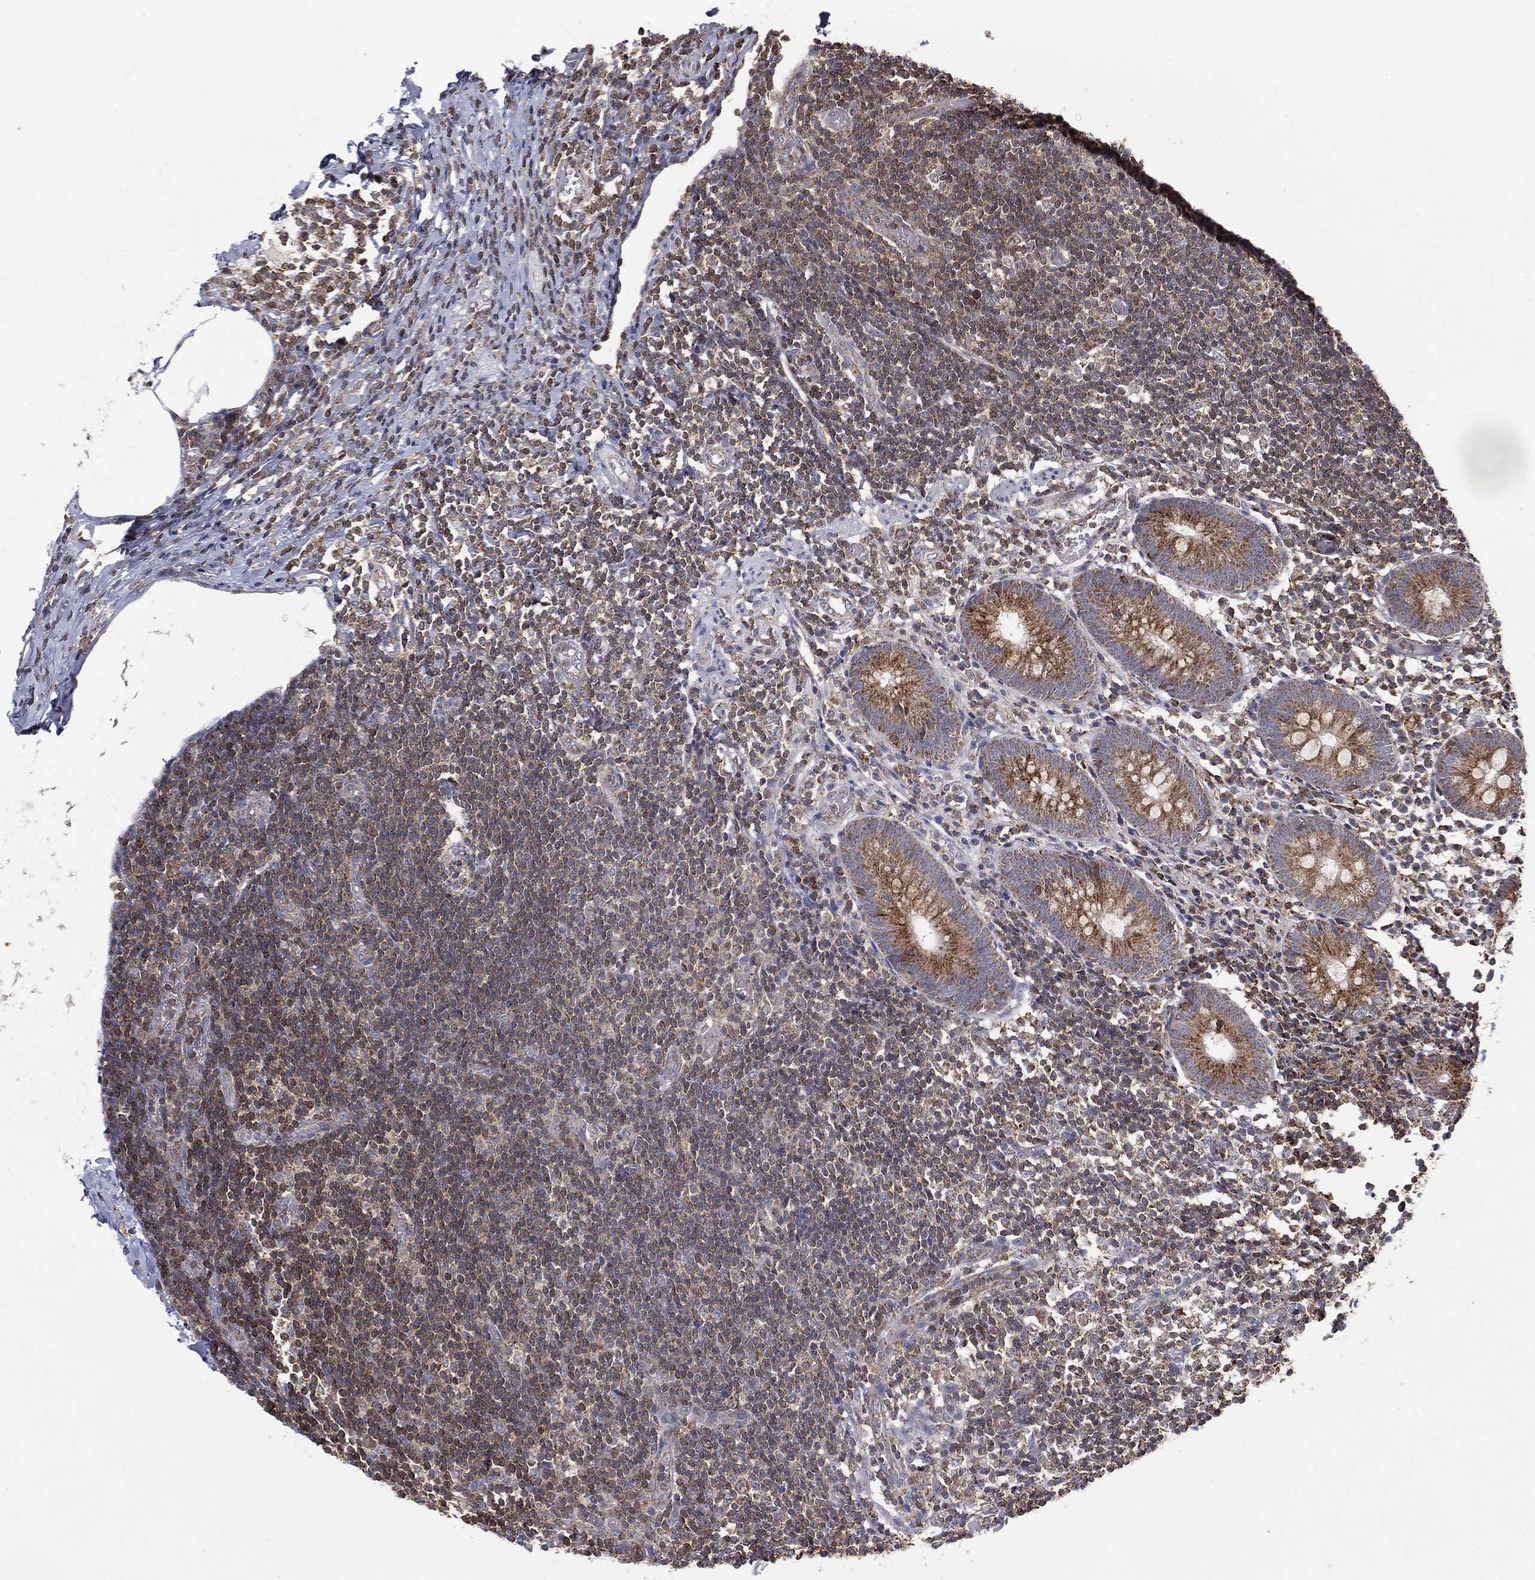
{"staining": {"intensity": "moderate", "quantity": ">75%", "location": "cytoplasmic/membranous"}, "tissue": "appendix", "cell_type": "Glandular cells", "image_type": "normal", "snomed": [{"axis": "morphology", "description": "Normal tissue, NOS"}, {"axis": "topography", "description": "Appendix"}], "caption": "A medium amount of moderate cytoplasmic/membranous positivity is present in approximately >75% of glandular cells in benign appendix. Nuclei are stained in blue.", "gene": "RIN3", "patient": {"sex": "female", "age": 40}}